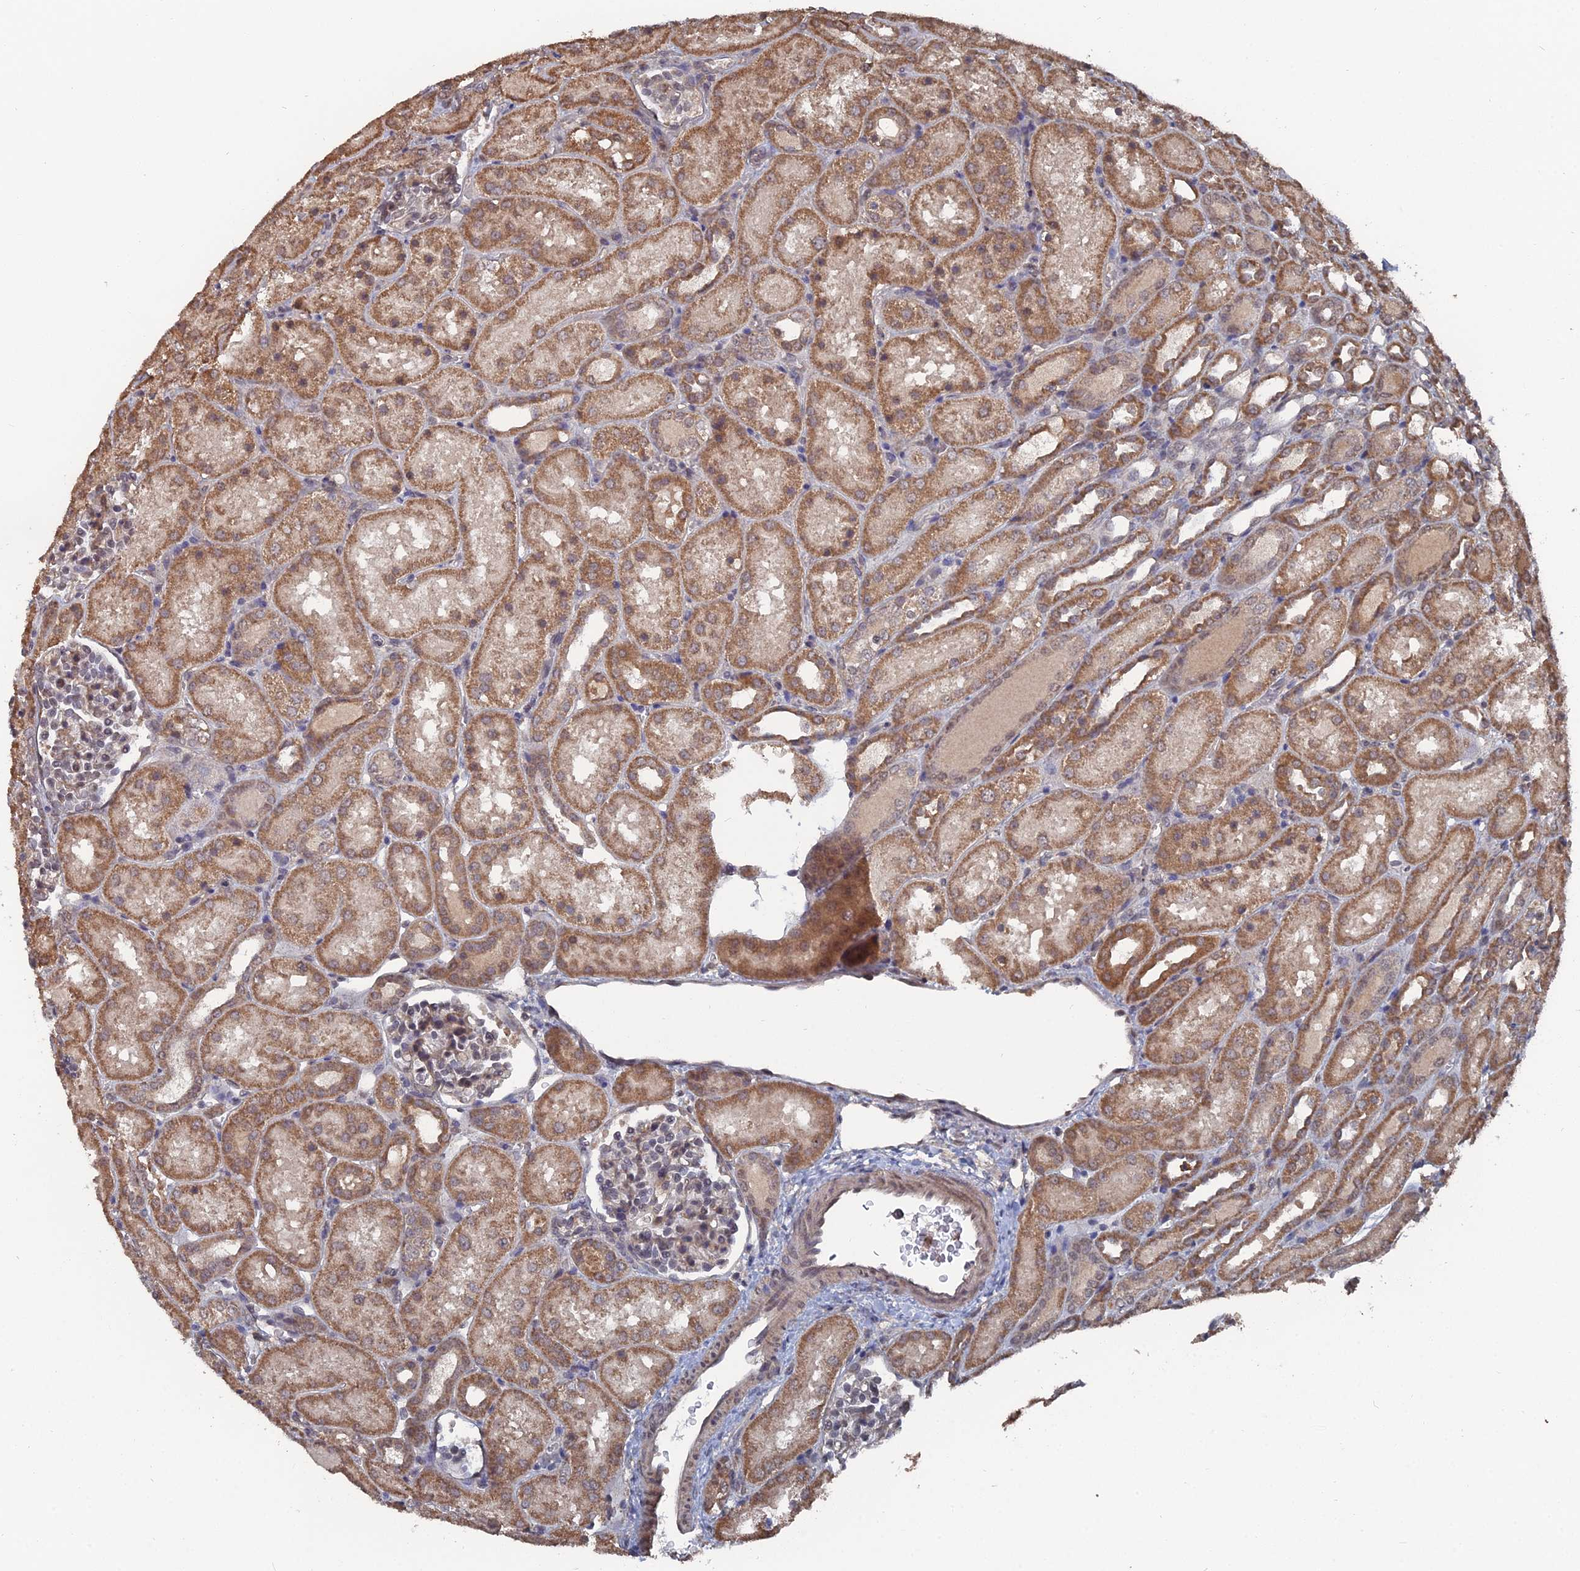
{"staining": {"intensity": "weak", "quantity": "25%-75%", "location": "nuclear"}, "tissue": "kidney", "cell_type": "Cells in glomeruli", "image_type": "normal", "snomed": [{"axis": "morphology", "description": "Normal tissue, NOS"}, {"axis": "topography", "description": "Kidney"}], "caption": "Kidney stained with DAB (3,3'-diaminobenzidine) immunohistochemistry shows low levels of weak nuclear expression in about 25%-75% of cells in glomeruli. The staining was performed using DAB, with brown indicating positive protein expression. Nuclei are stained blue with hematoxylin.", "gene": "CCNP", "patient": {"sex": "male", "age": 1}}